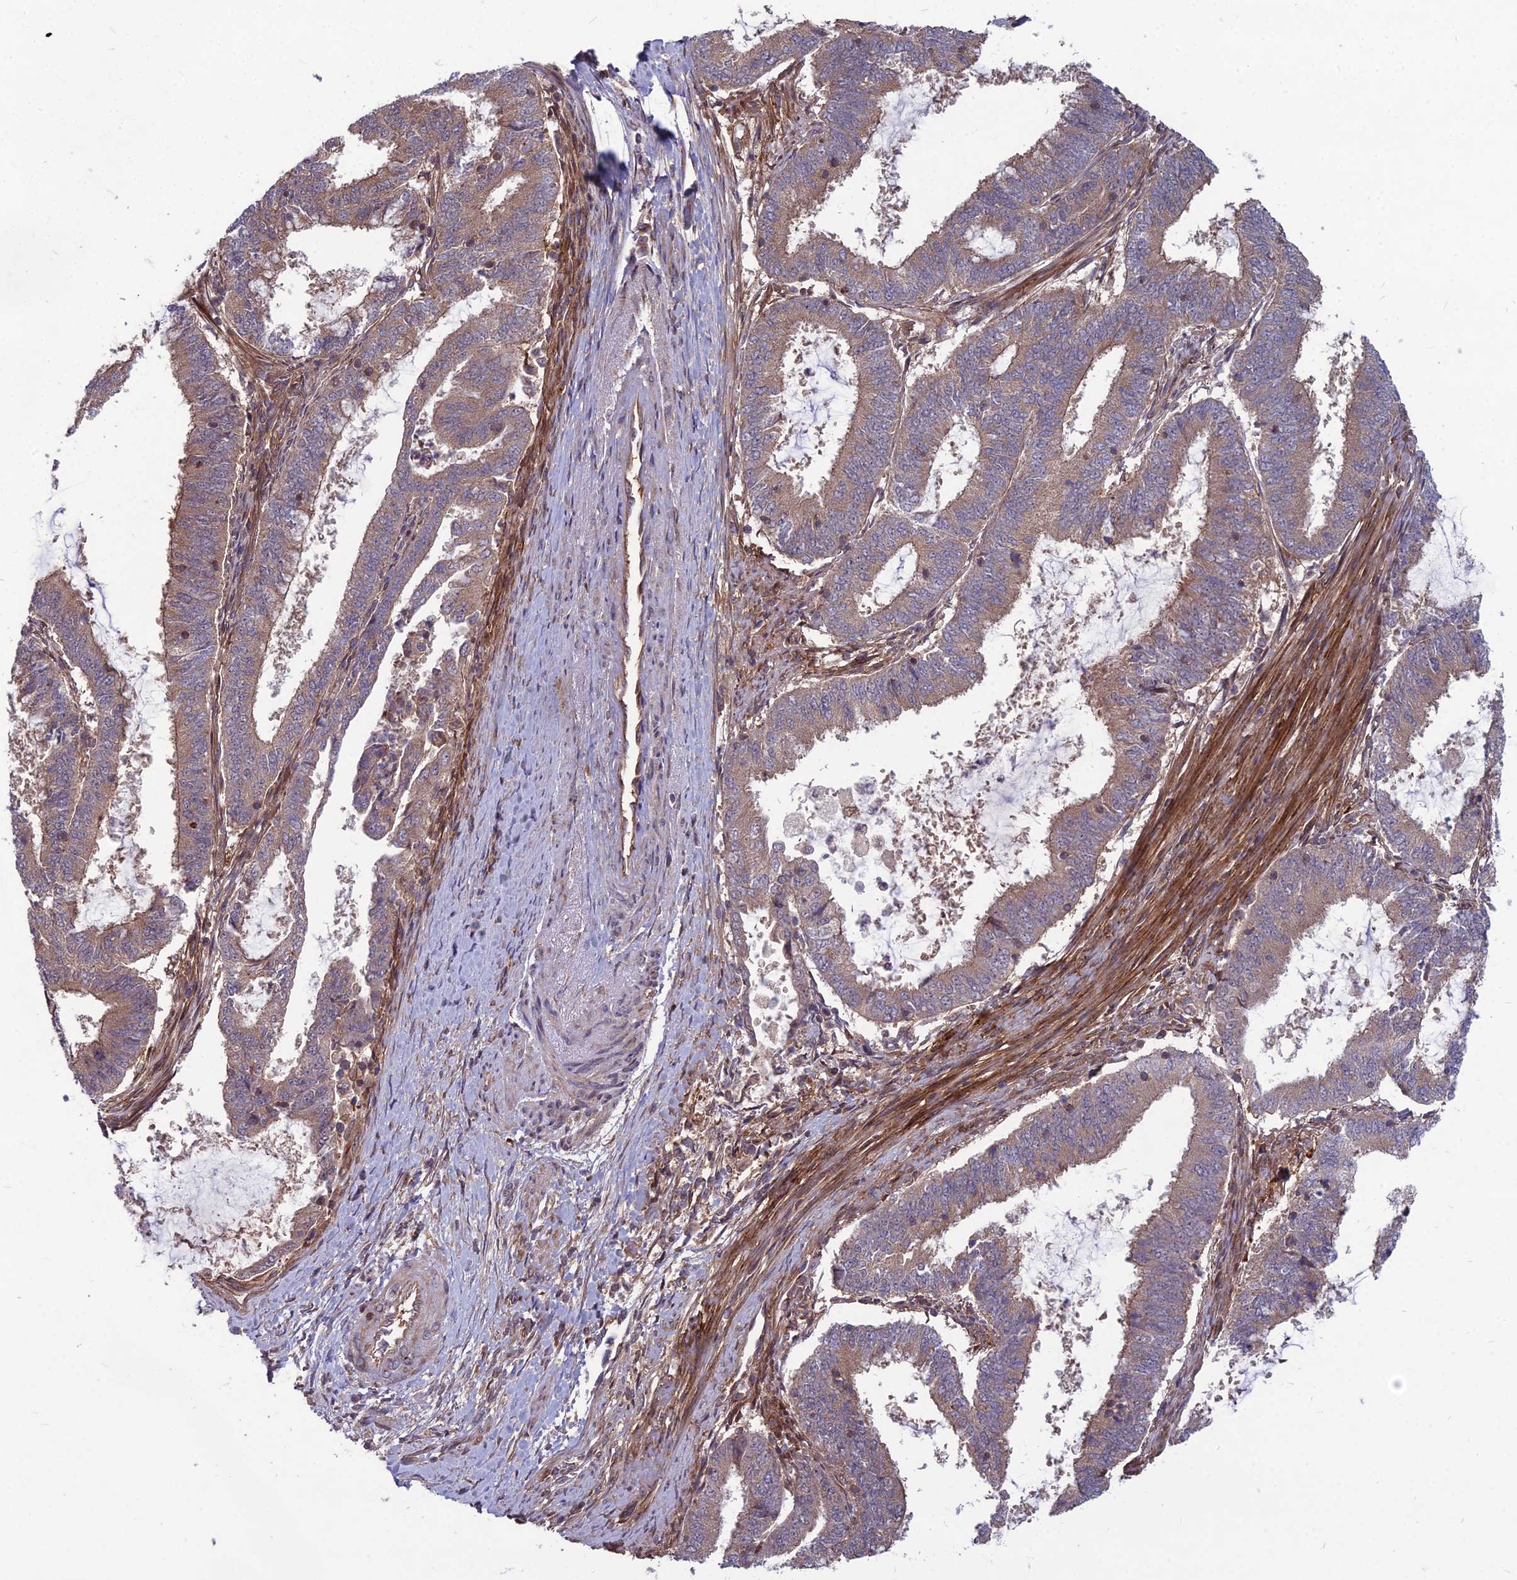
{"staining": {"intensity": "weak", "quantity": "25%-75%", "location": "cytoplasmic/membranous"}, "tissue": "endometrial cancer", "cell_type": "Tumor cells", "image_type": "cancer", "snomed": [{"axis": "morphology", "description": "Adenocarcinoma, NOS"}, {"axis": "topography", "description": "Endometrium"}], "caption": "A low amount of weak cytoplasmic/membranous expression is seen in about 25%-75% of tumor cells in endometrial cancer tissue. (DAB (3,3'-diaminobenzidine) IHC with brightfield microscopy, high magnification).", "gene": "MFSD8", "patient": {"sex": "female", "age": 51}}